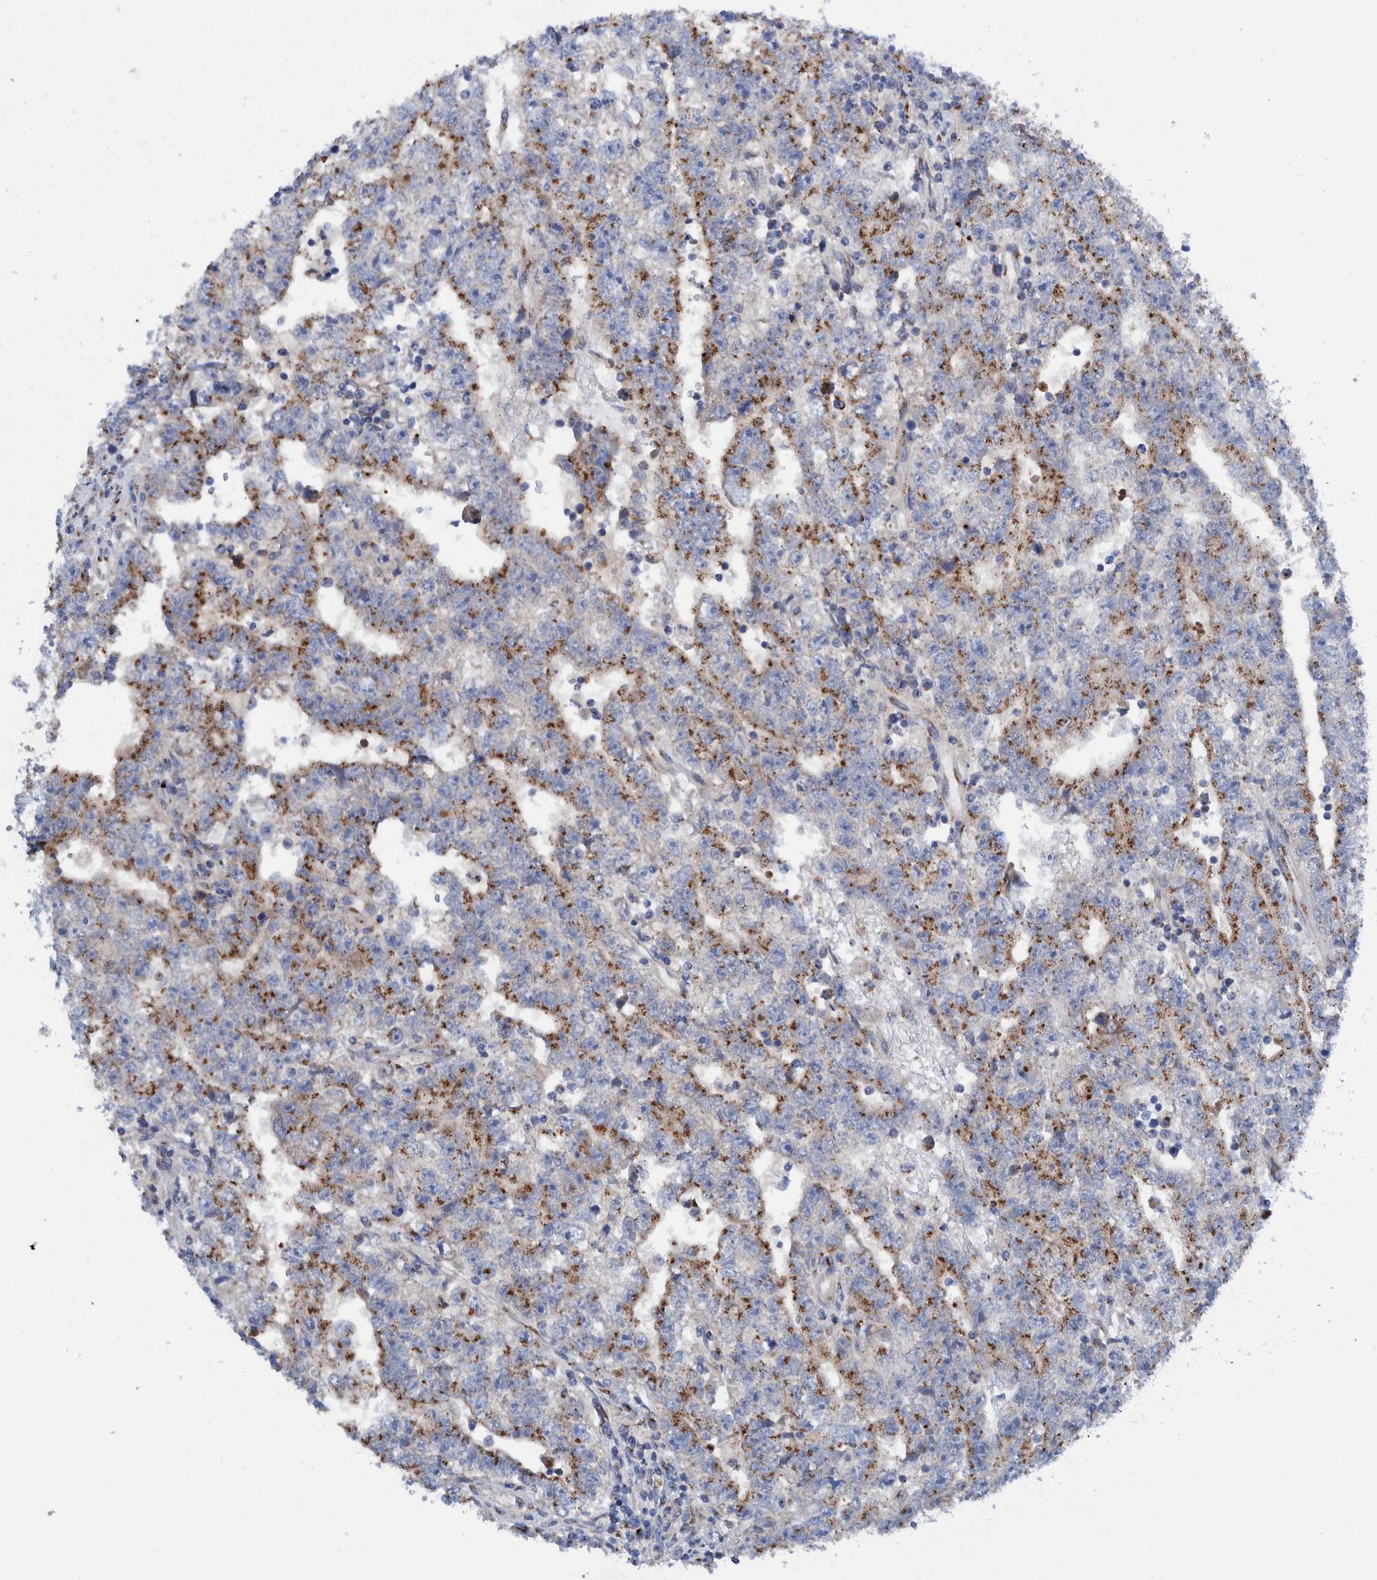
{"staining": {"intensity": "moderate", "quantity": ">75%", "location": "cytoplasmic/membranous"}, "tissue": "testis cancer", "cell_type": "Tumor cells", "image_type": "cancer", "snomed": [{"axis": "morphology", "description": "Carcinoma, Embryonal, NOS"}, {"axis": "topography", "description": "Testis"}], "caption": "The image exhibits staining of embryonal carcinoma (testis), revealing moderate cytoplasmic/membranous protein staining (brown color) within tumor cells. (Brightfield microscopy of DAB IHC at high magnification).", "gene": "TRIM58", "patient": {"sex": "male", "age": 25}}